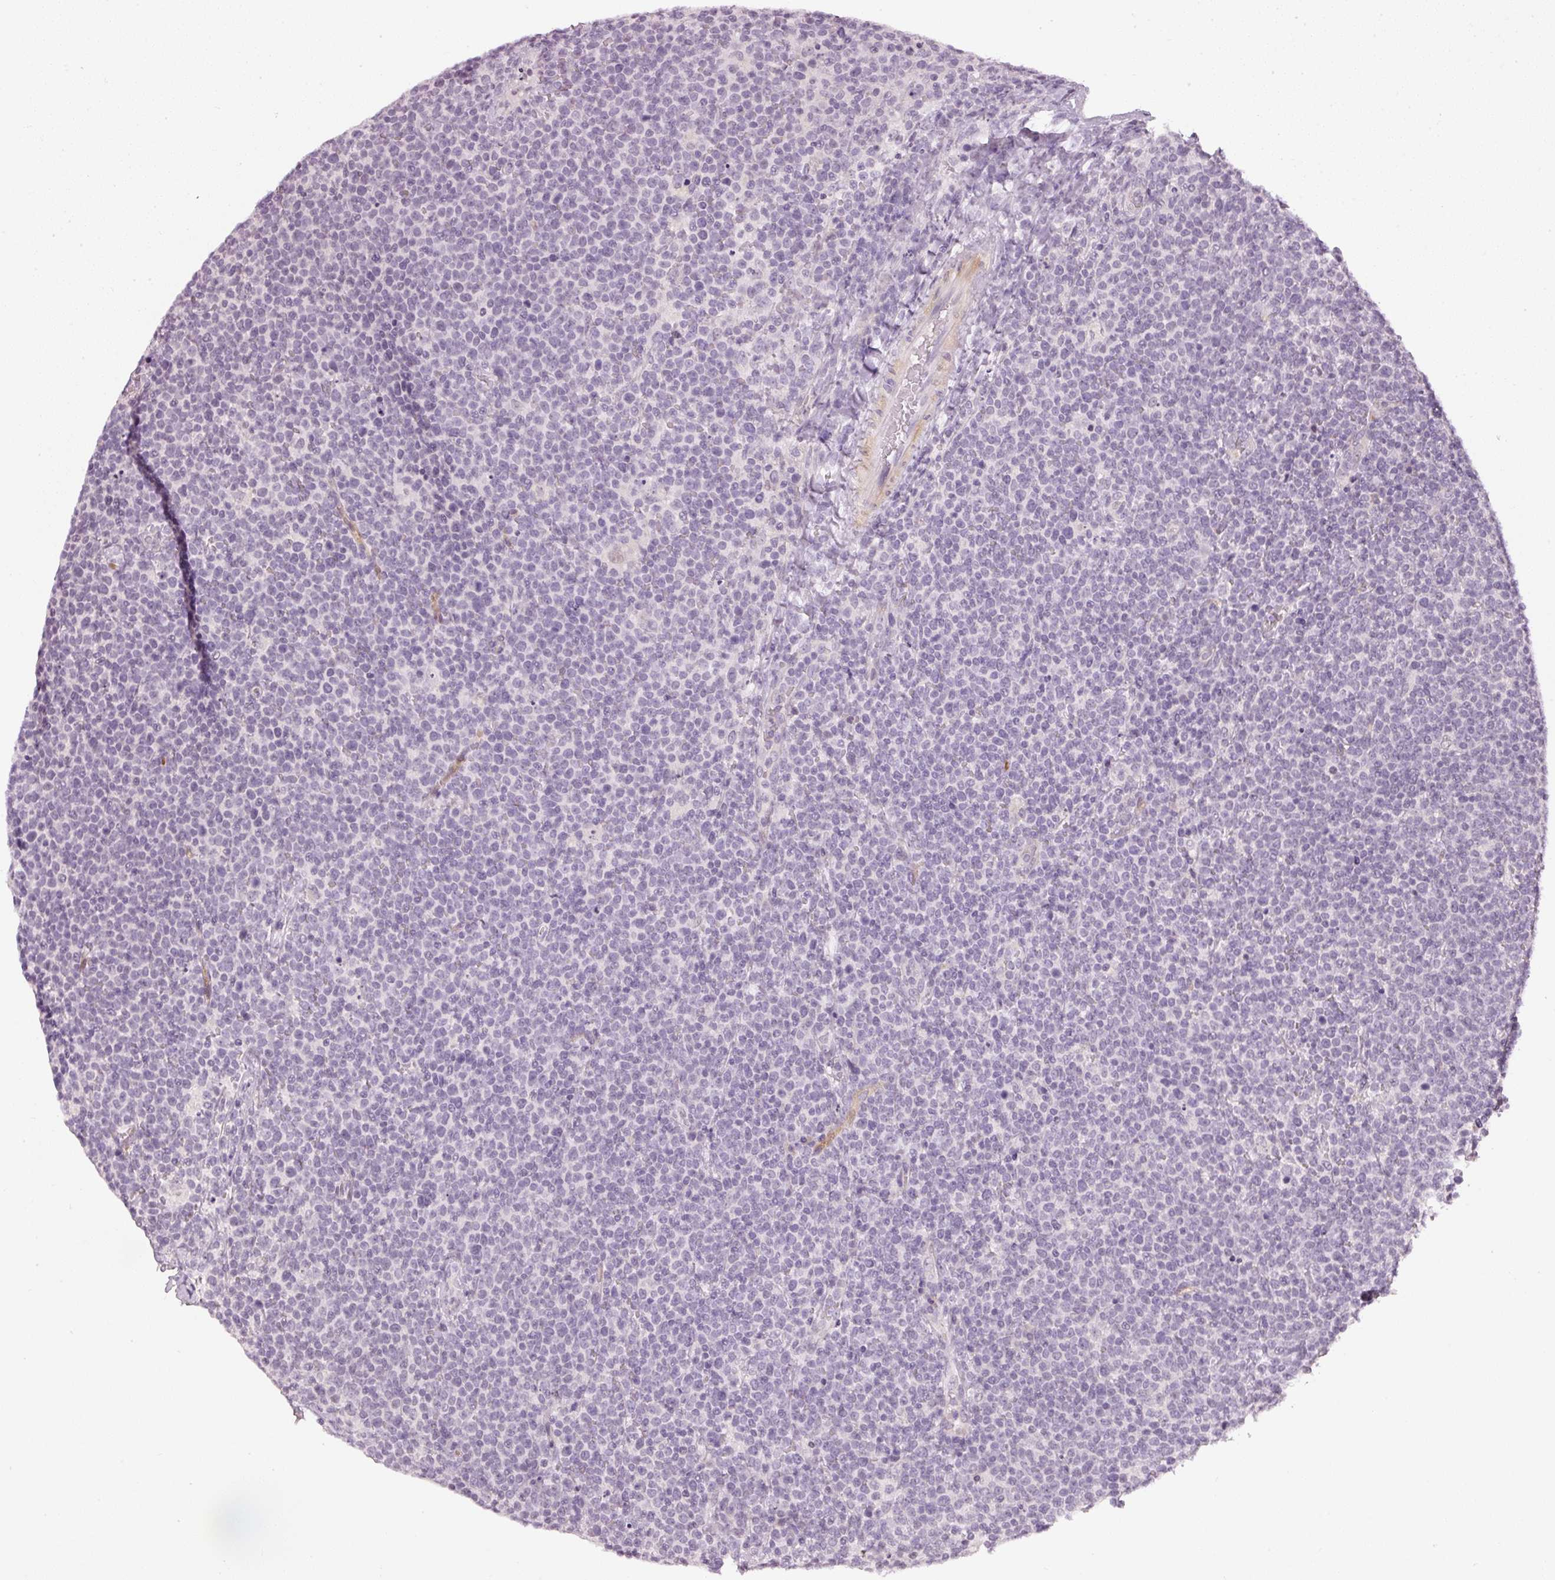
{"staining": {"intensity": "negative", "quantity": "none", "location": "none"}, "tissue": "lymphoma", "cell_type": "Tumor cells", "image_type": "cancer", "snomed": [{"axis": "morphology", "description": "Malignant lymphoma, non-Hodgkin's type, High grade"}, {"axis": "topography", "description": "Lymph node"}], "caption": "Lymphoma was stained to show a protein in brown. There is no significant staining in tumor cells.", "gene": "NRDE2", "patient": {"sex": "male", "age": 61}}